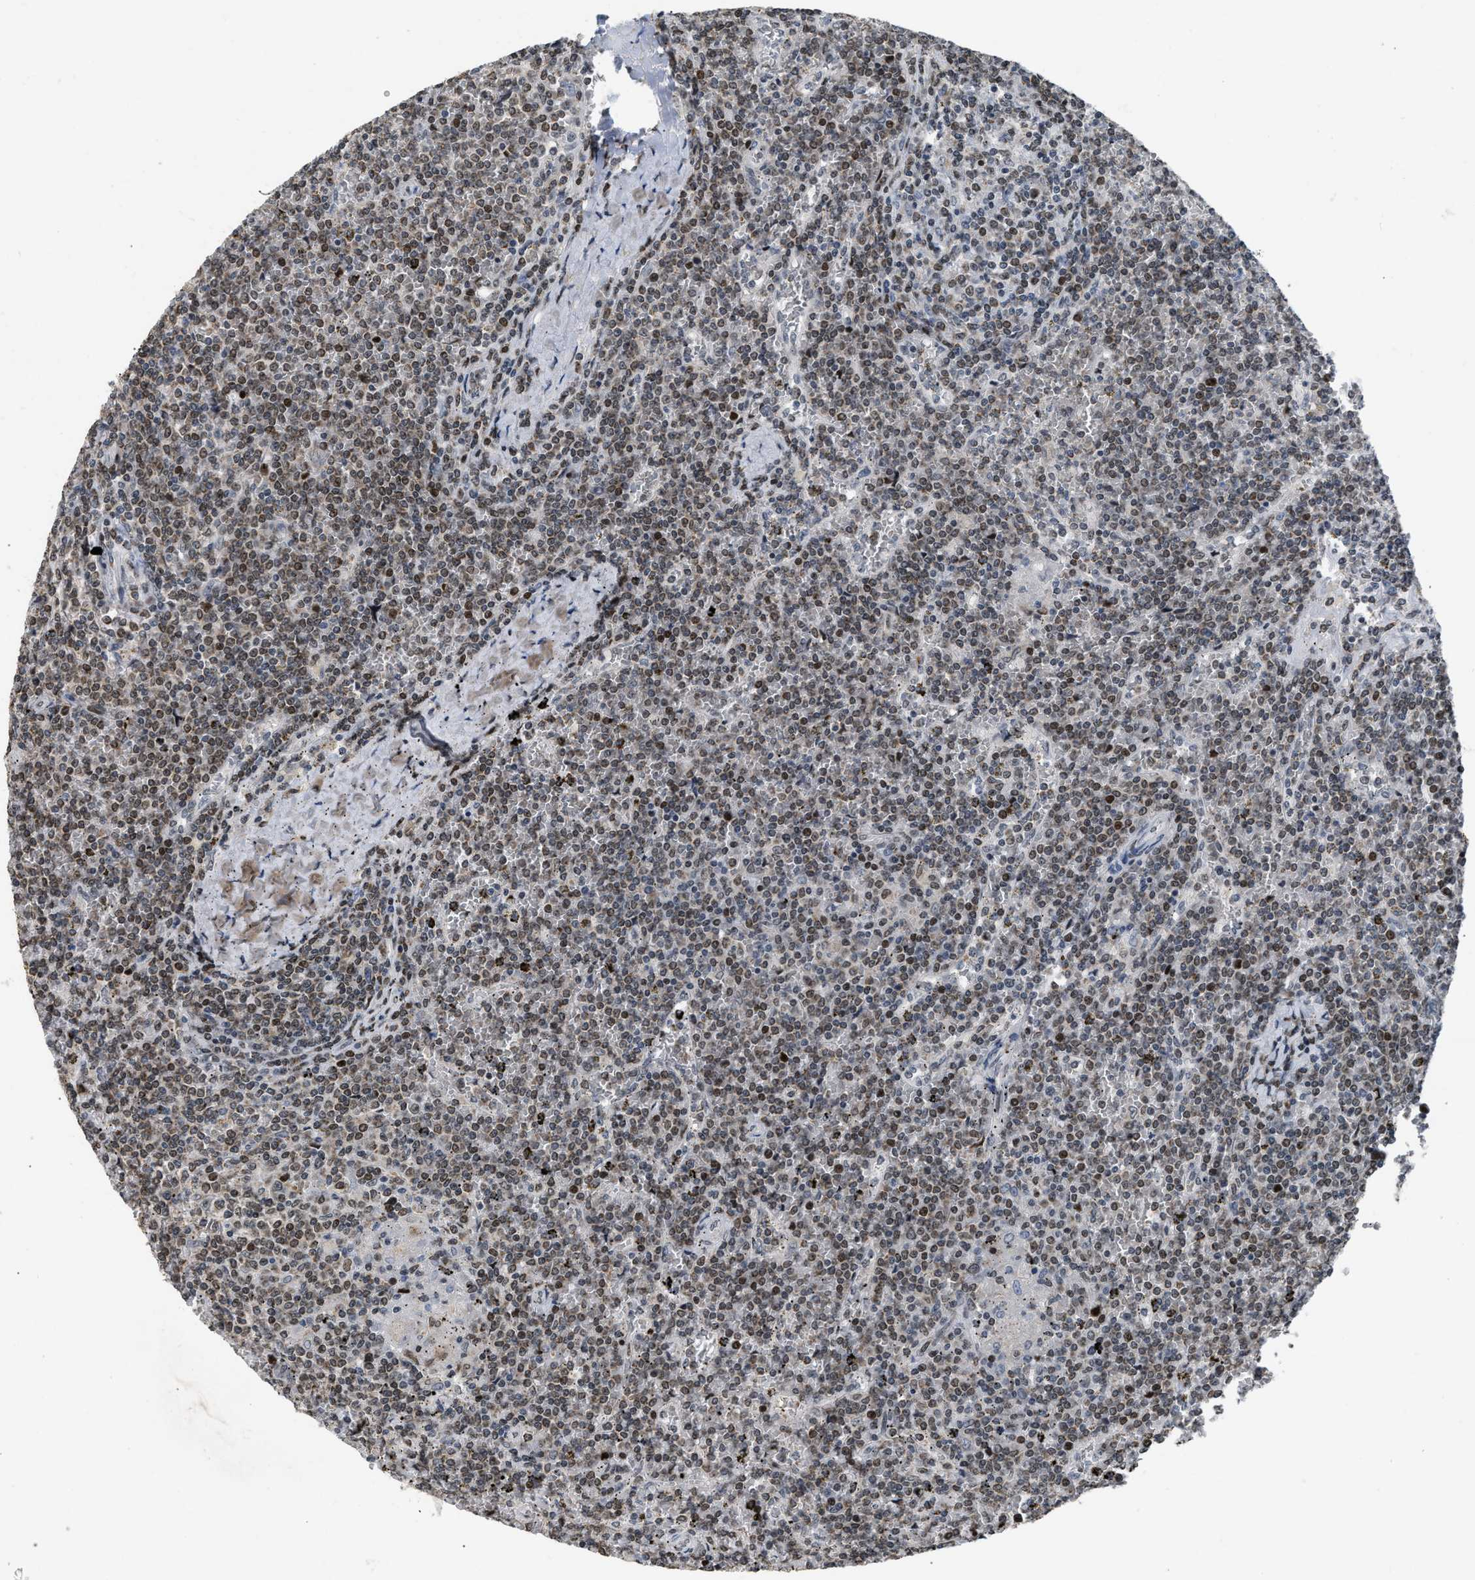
{"staining": {"intensity": "weak", "quantity": ">75%", "location": "nuclear"}, "tissue": "lymphoma", "cell_type": "Tumor cells", "image_type": "cancer", "snomed": [{"axis": "morphology", "description": "Malignant lymphoma, non-Hodgkin's type, Low grade"}, {"axis": "topography", "description": "Spleen"}], "caption": "Tumor cells reveal low levels of weak nuclear positivity in approximately >75% of cells in lymphoma. (Stains: DAB (3,3'-diaminobenzidine) in brown, nuclei in blue, Microscopy: brightfield microscopy at high magnification).", "gene": "SETDB1", "patient": {"sex": "female", "age": 19}}